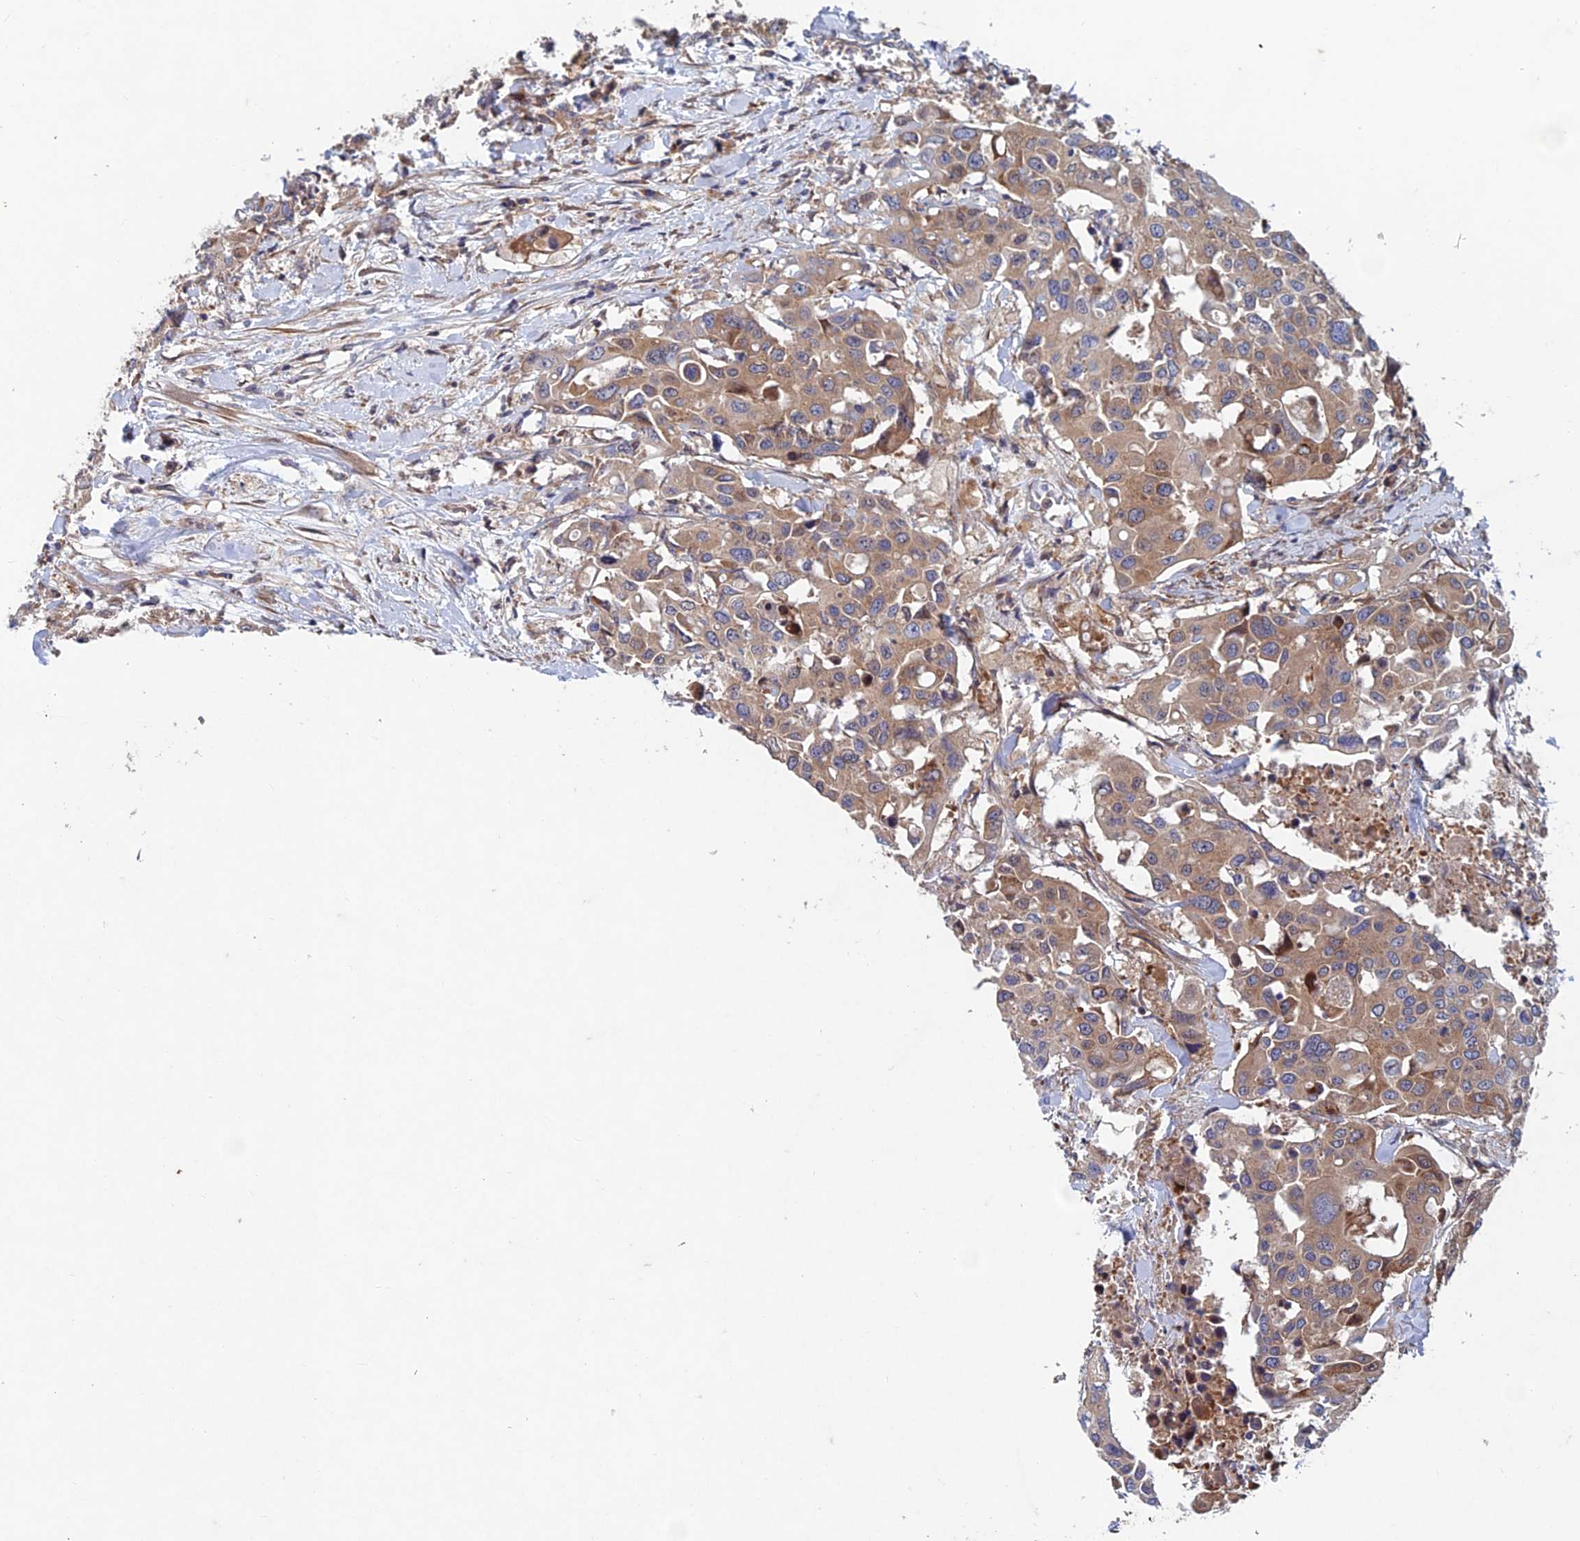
{"staining": {"intensity": "moderate", "quantity": ">75%", "location": "cytoplasmic/membranous"}, "tissue": "colorectal cancer", "cell_type": "Tumor cells", "image_type": "cancer", "snomed": [{"axis": "morphology", "description": "Adenocarcinoma, NOS"}, {"axis": "topography", "description": "Colon"}], "caption": "Protein staining of adenocarcinoma (colorectal) tissue exhibits moderate cytoplasmic/membranous positivity in about >75% of tumor cells.", "gene": "NCAPG", "patient": {"sex": "male", "age": 77}}